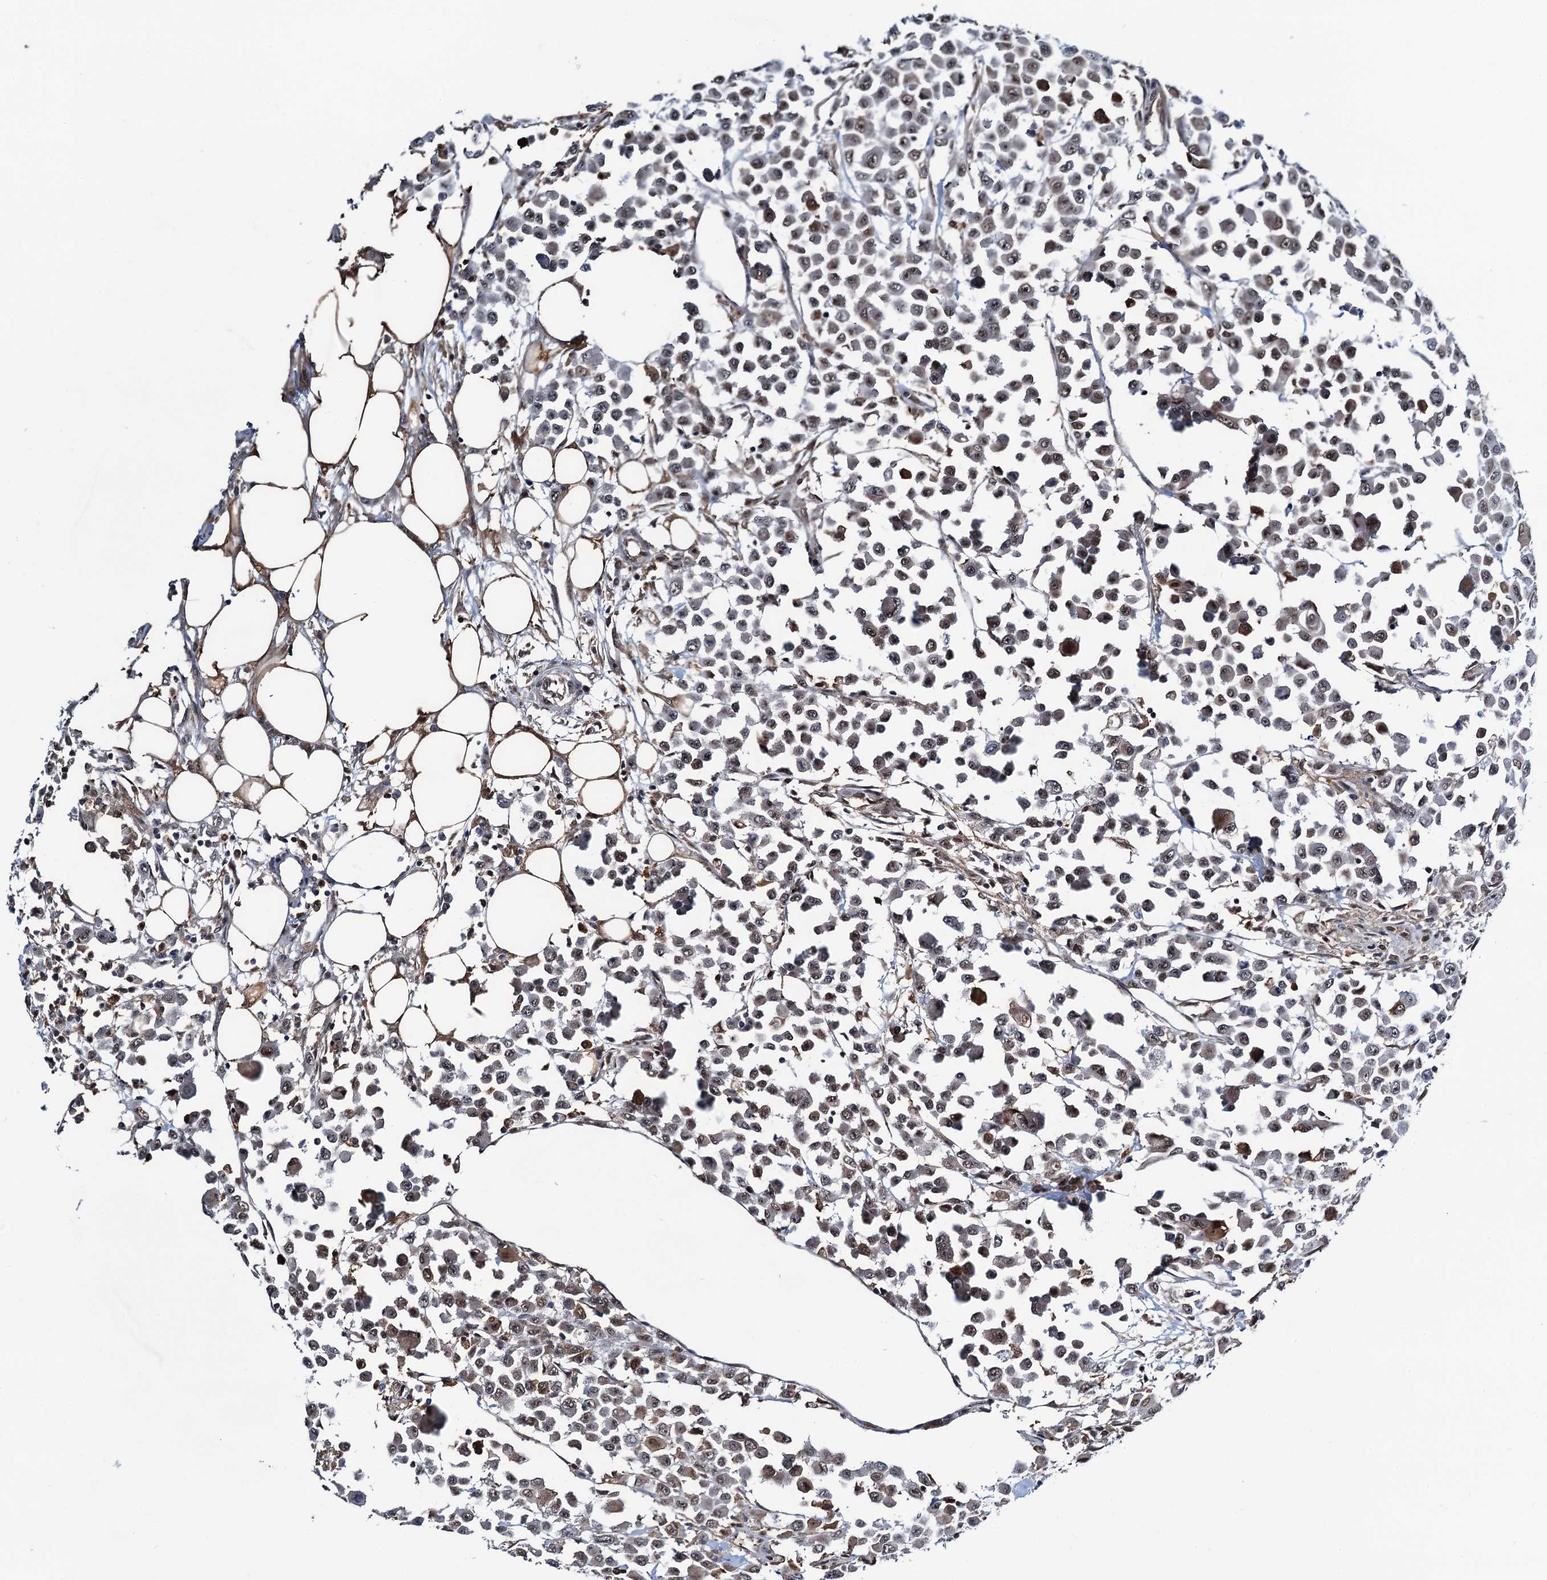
{"staining": {"intensity": "moderate", "quantity": "<25%", "location": "cytoplasmic/membranous,nuclear"}, "tissue": "colorectal cancer", "cell_type": "Tumor cells", "image_type": "cancer", "snomed": [{"axis": "morphology", "description": "Adenocarcinoma, NOS"}, {"axis": "topography", "description": "Colon"}], "caption": "DAB immunohistochemical staining of human colorectal cancer (adenocarcinoma) reveals moderate cytoplasmic/membranous and nuclear protein positivity in about <25% of tumor cells.", "gene": "ZNF609", "patient": {"sex": "male", "age": 51}}